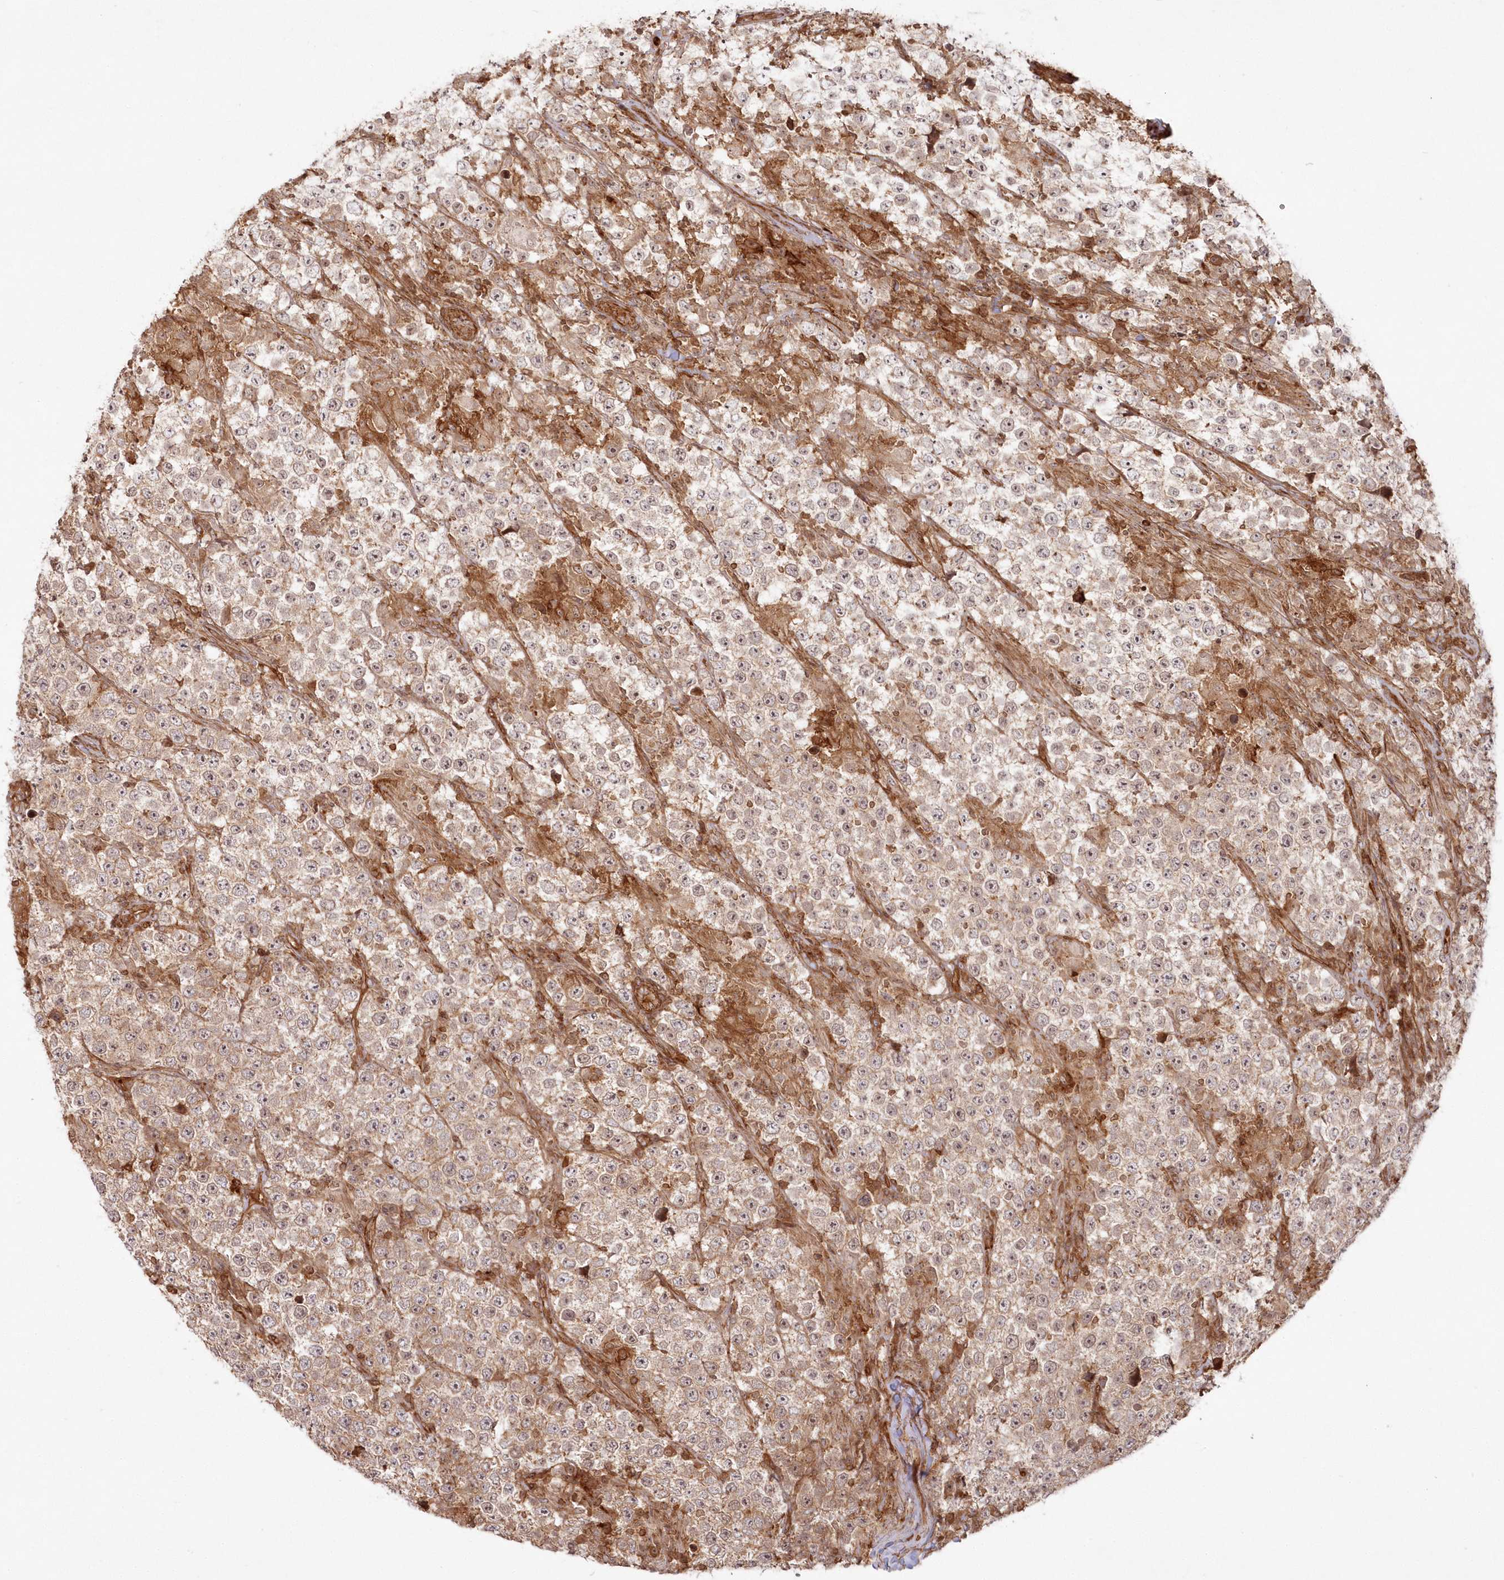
{"staining": {"intensity": "weak", "quantity": ">75%", "location": "cytoplasmic/membranous"}, "tissue": "testis cancer", "cell_type": "Tumor cells", "image_type": "cancer", "snomed": [{"axis": "morphology", "description": "Normal tissue, NOS"}, {"axis": "morphology", "description": "Urothelial carcinoma, High grade"}, {"axis": "morphology", "description": "Seminoma, NOS"}, {"axis": "morphology", "description": "Carcinoma, Embryonal, NOS"}, {"axis": "topography", "description": "Urinary bladder"}, {"axis": "topography", "description": "Testis"}], "caption": "Embryonal carcinoma (testis) tissue displays weak cytoplasmic/membranous positivity in about >75% of tumor cells, visualized by immunohistochemistry. The staining is performed using DAB (3,3'-diaminobenzidine) brown chromogen to label protein expression. The nuclei are counter-stained blue using hematoxylin.", "gene": "RGCC", "patient": {"sex": "male", "age": 41}}